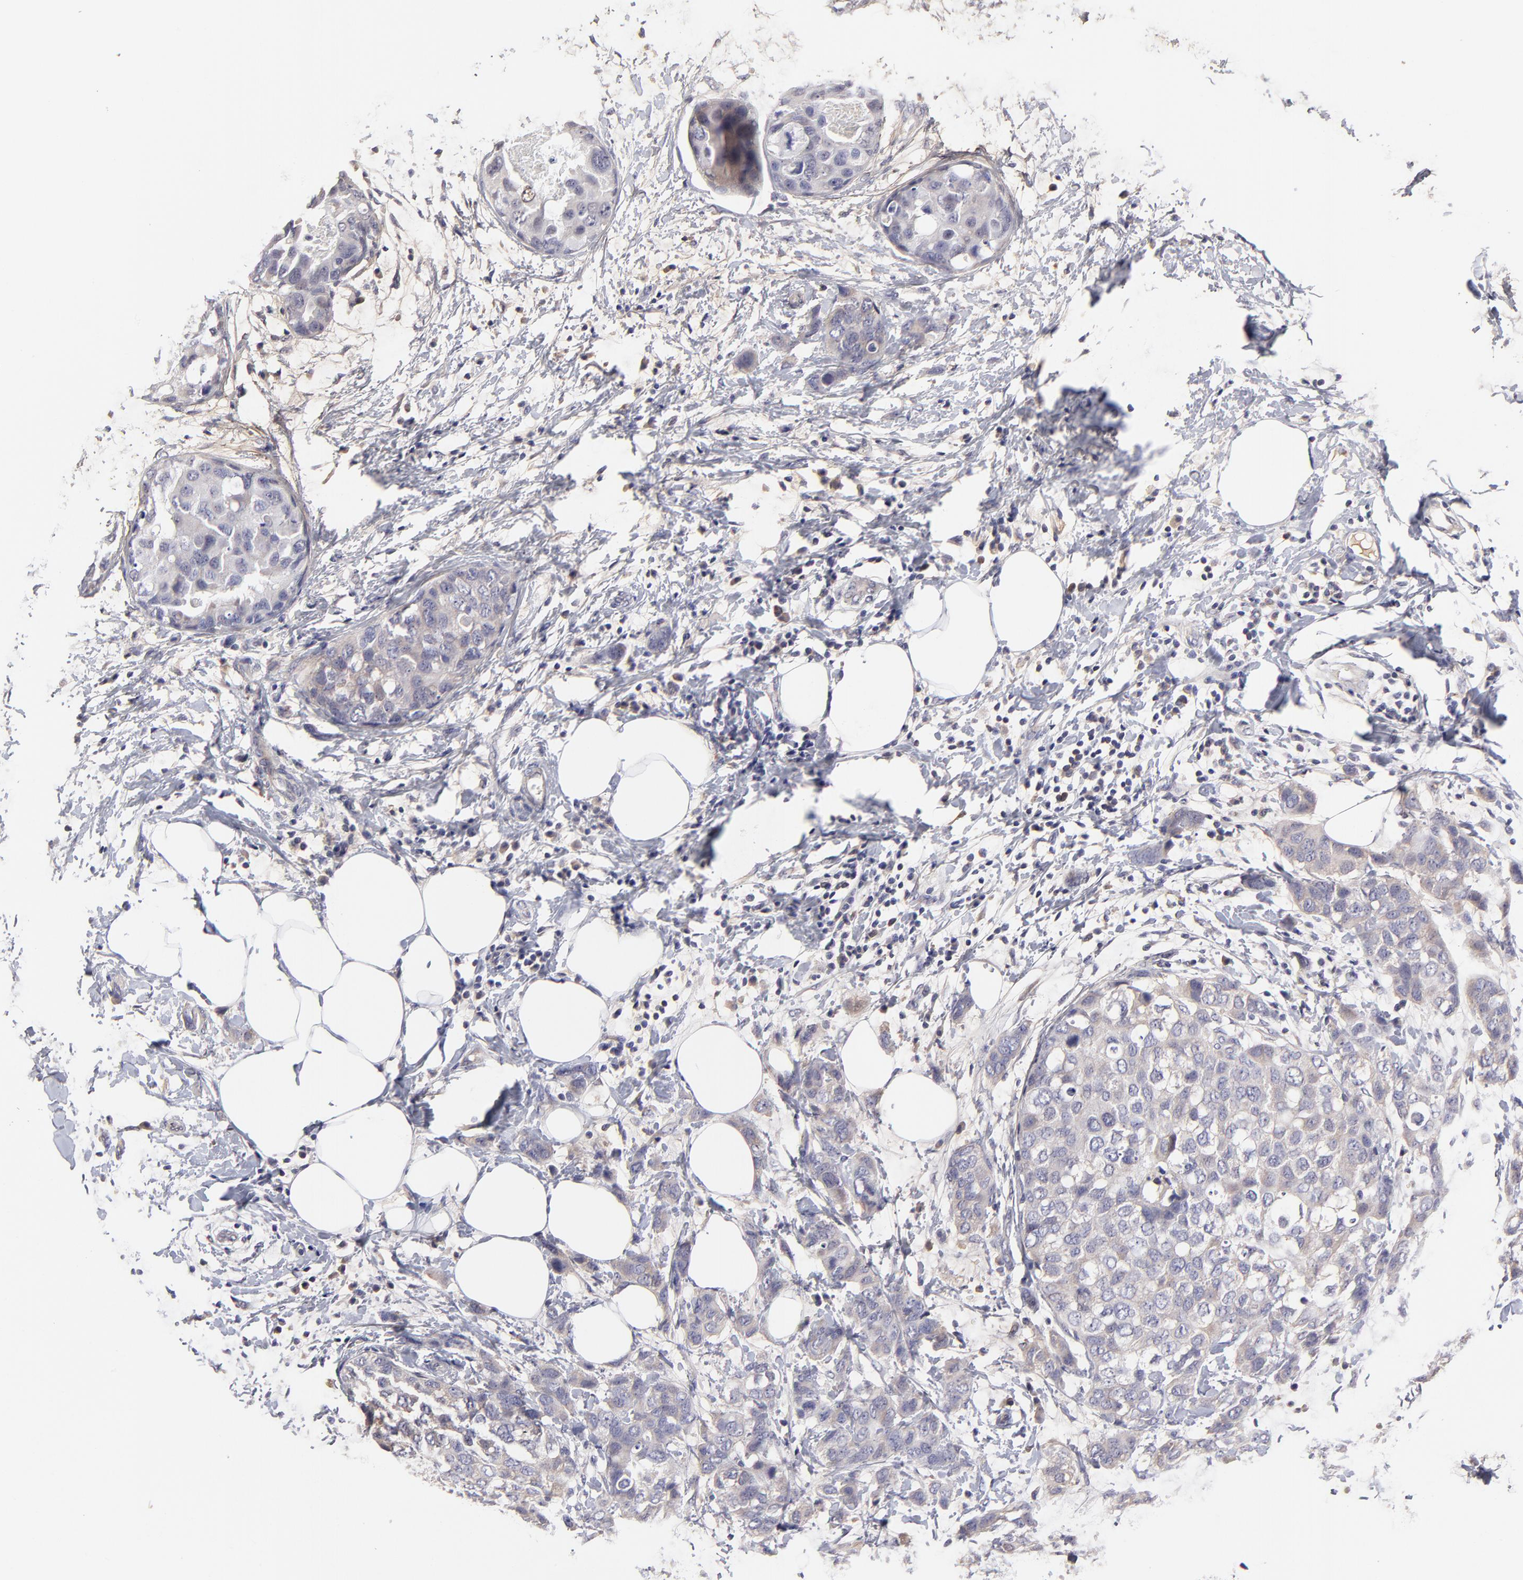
{"staining": {"intensity": "weak", "quantity": "<25%", "location": "cytoplasmic/membranous"}, "tissue": "breast cancer", "cell_type": "Tumor cells", "image_type": "cancer", "snomed": [{"axis": "morphology", "description": "Normal tissue, NOS"}, {"axis": "morphology", "description": "Duct carcinoma"}, {"axis": "topography", "description": "Breast"}], "caption": "Human breast cancer (infiltrating ductal carcinoma) stained for a protein using immunohistochemistry demonstrates no staining in tumor cells.", "gene": "BTG2", "patient": {"sex": "female", "age": 50}}